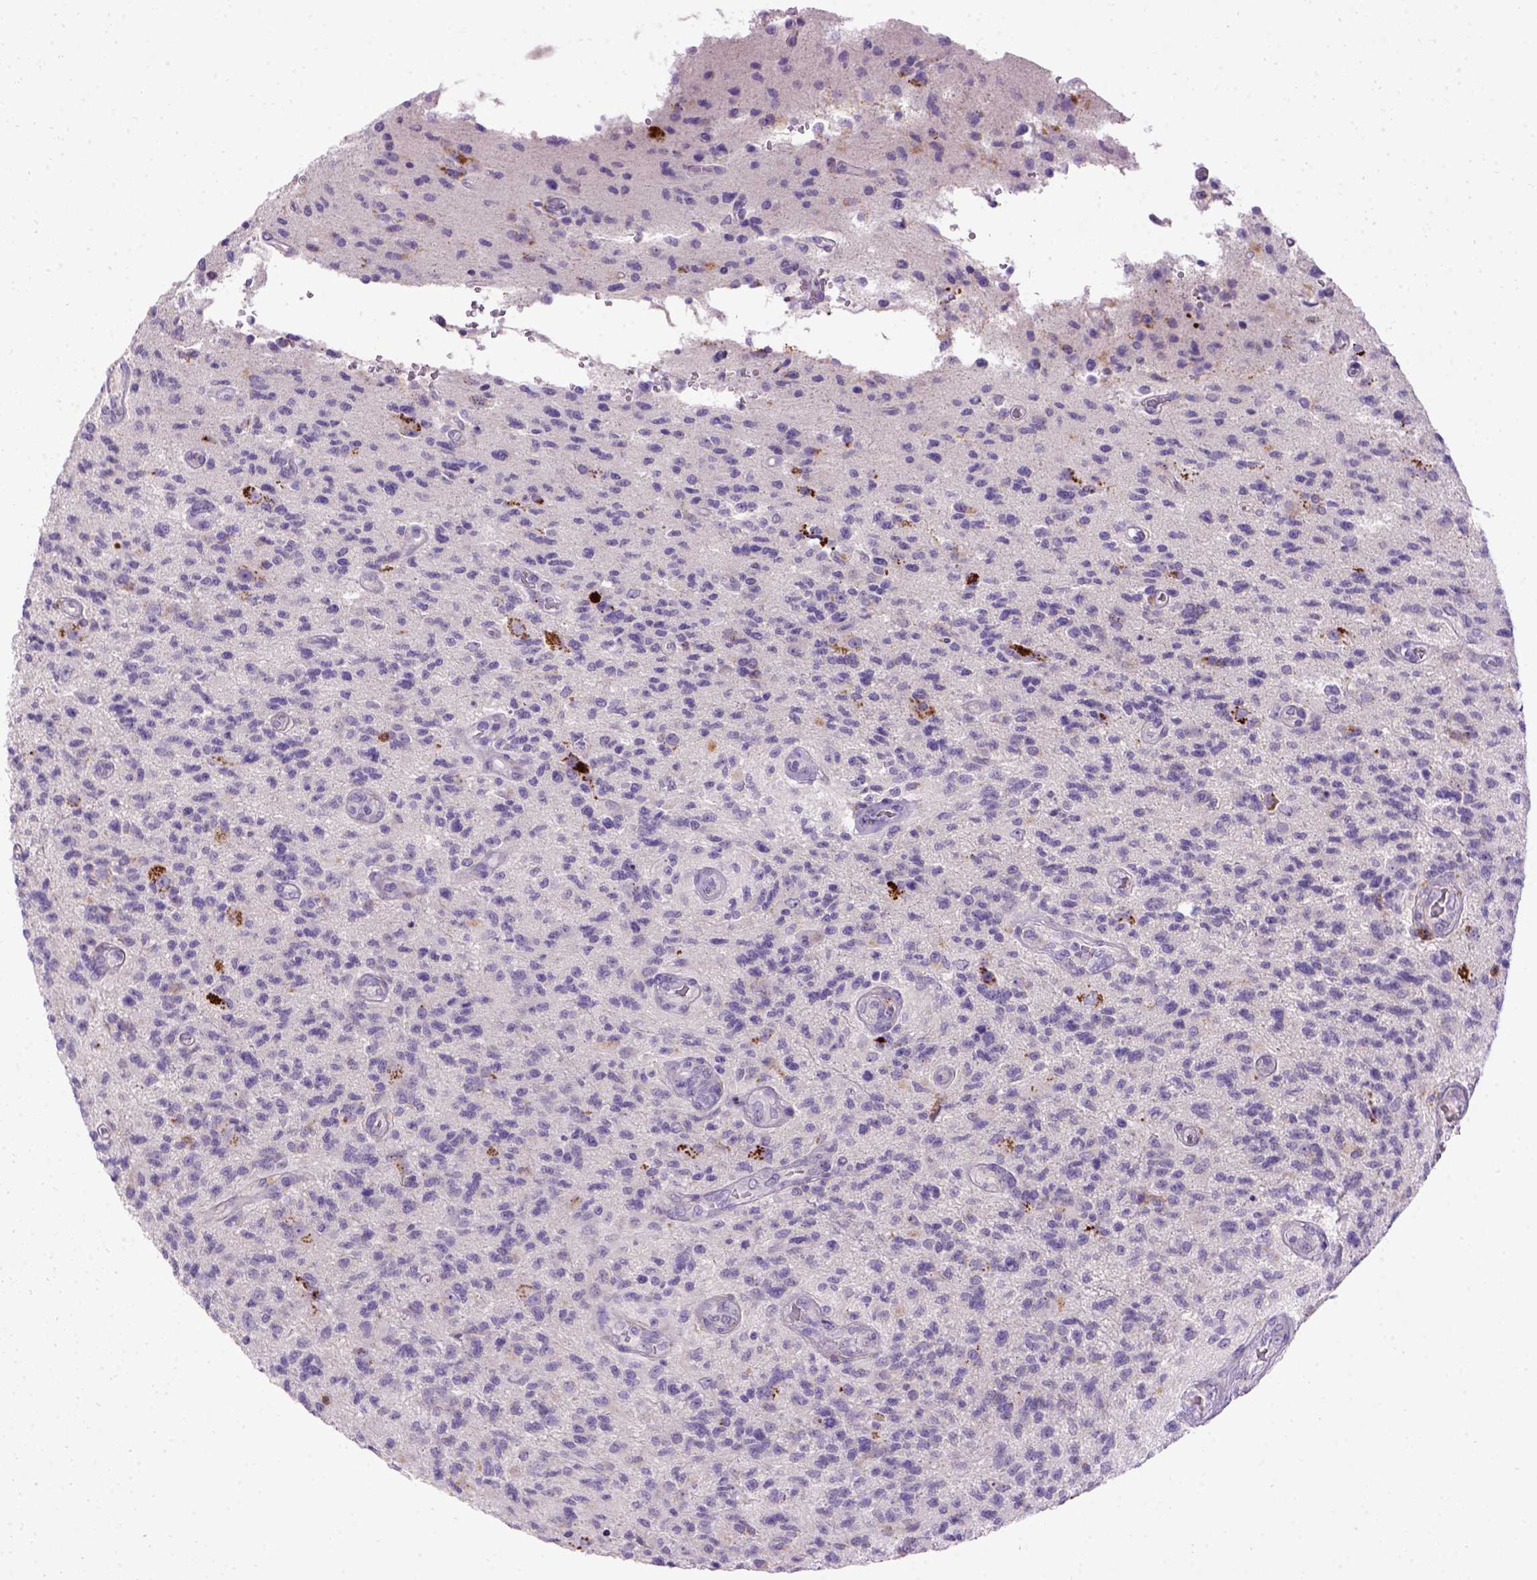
{"staining": {"intensity": "negative", "quantity": "none", "location": "none"}, "tissue": "glioma", "cell_type": "Tumor cells", "image_type": "cancer", "snomed": [{"axis": "morphology", "description": "Glioma, malignant, High grade"}, {"axis": "topography", "description": "Brain"}], "caption": "Immunohistochemical staining of glioma exhibits no significant staining in tumor cells.", "gene": "CD3E", "patient": {"sex": "male", "age": 56}}